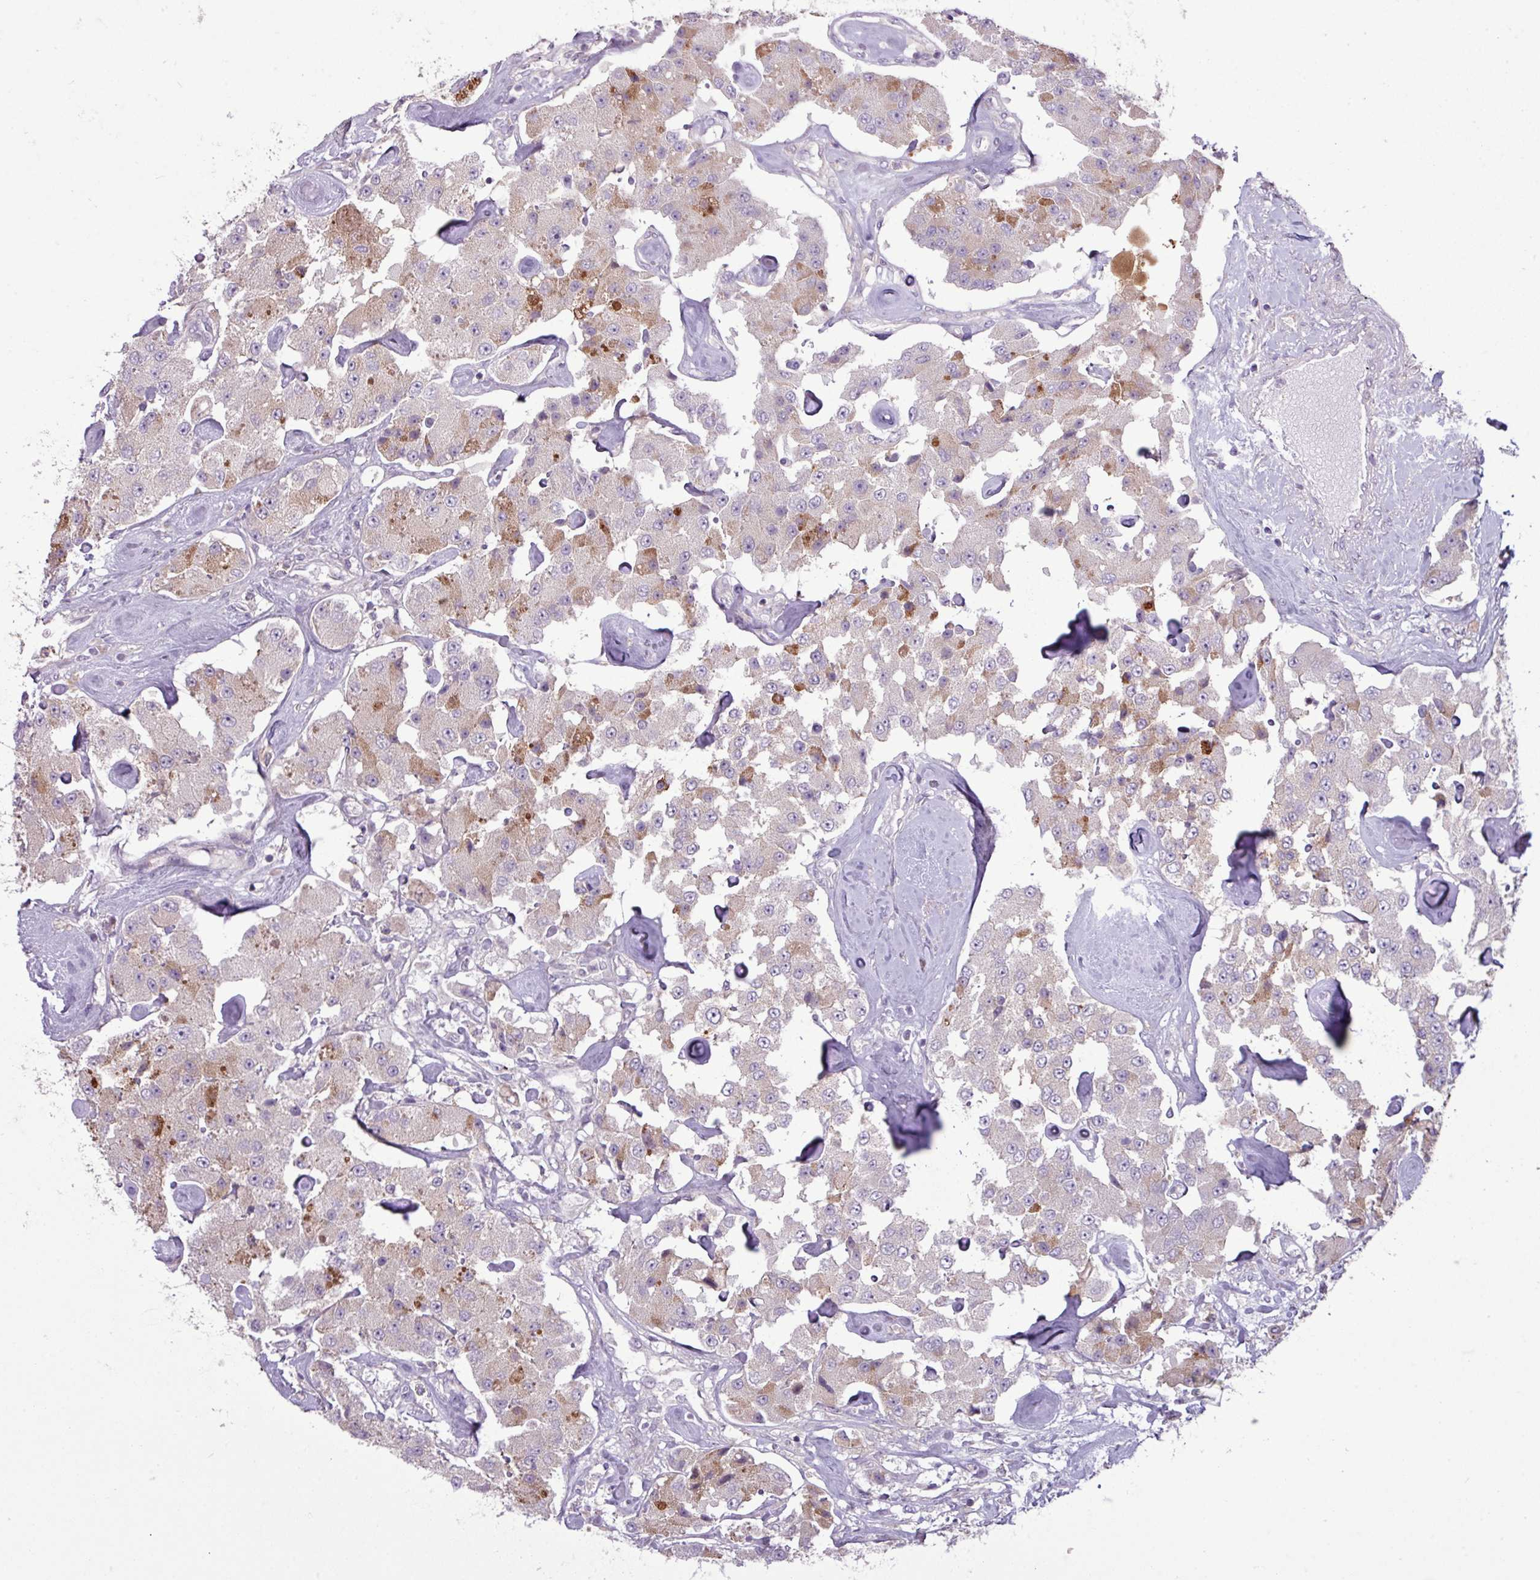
{"staining": {"intensity": "moderate", "quantity": "<25%", "location": "cytoplasmic/membranous"}, "tissue": "carcinoid", "cell_type": "Tumor cells", "image_type": "cancer", "snomed": [{"axis": "morphology", "description": "Carcinoid, malignant, NOS"}, {"axis": "topography", "description": "Pancreas"}], "caption": "Immunohistochemical staining of carcinoid reveals low levels of moderate cytoplasmic/membranous protein expression in about <25% of tumor cells.", "gene": "C4B", "patient": {"sex": "male", "age": 41}}